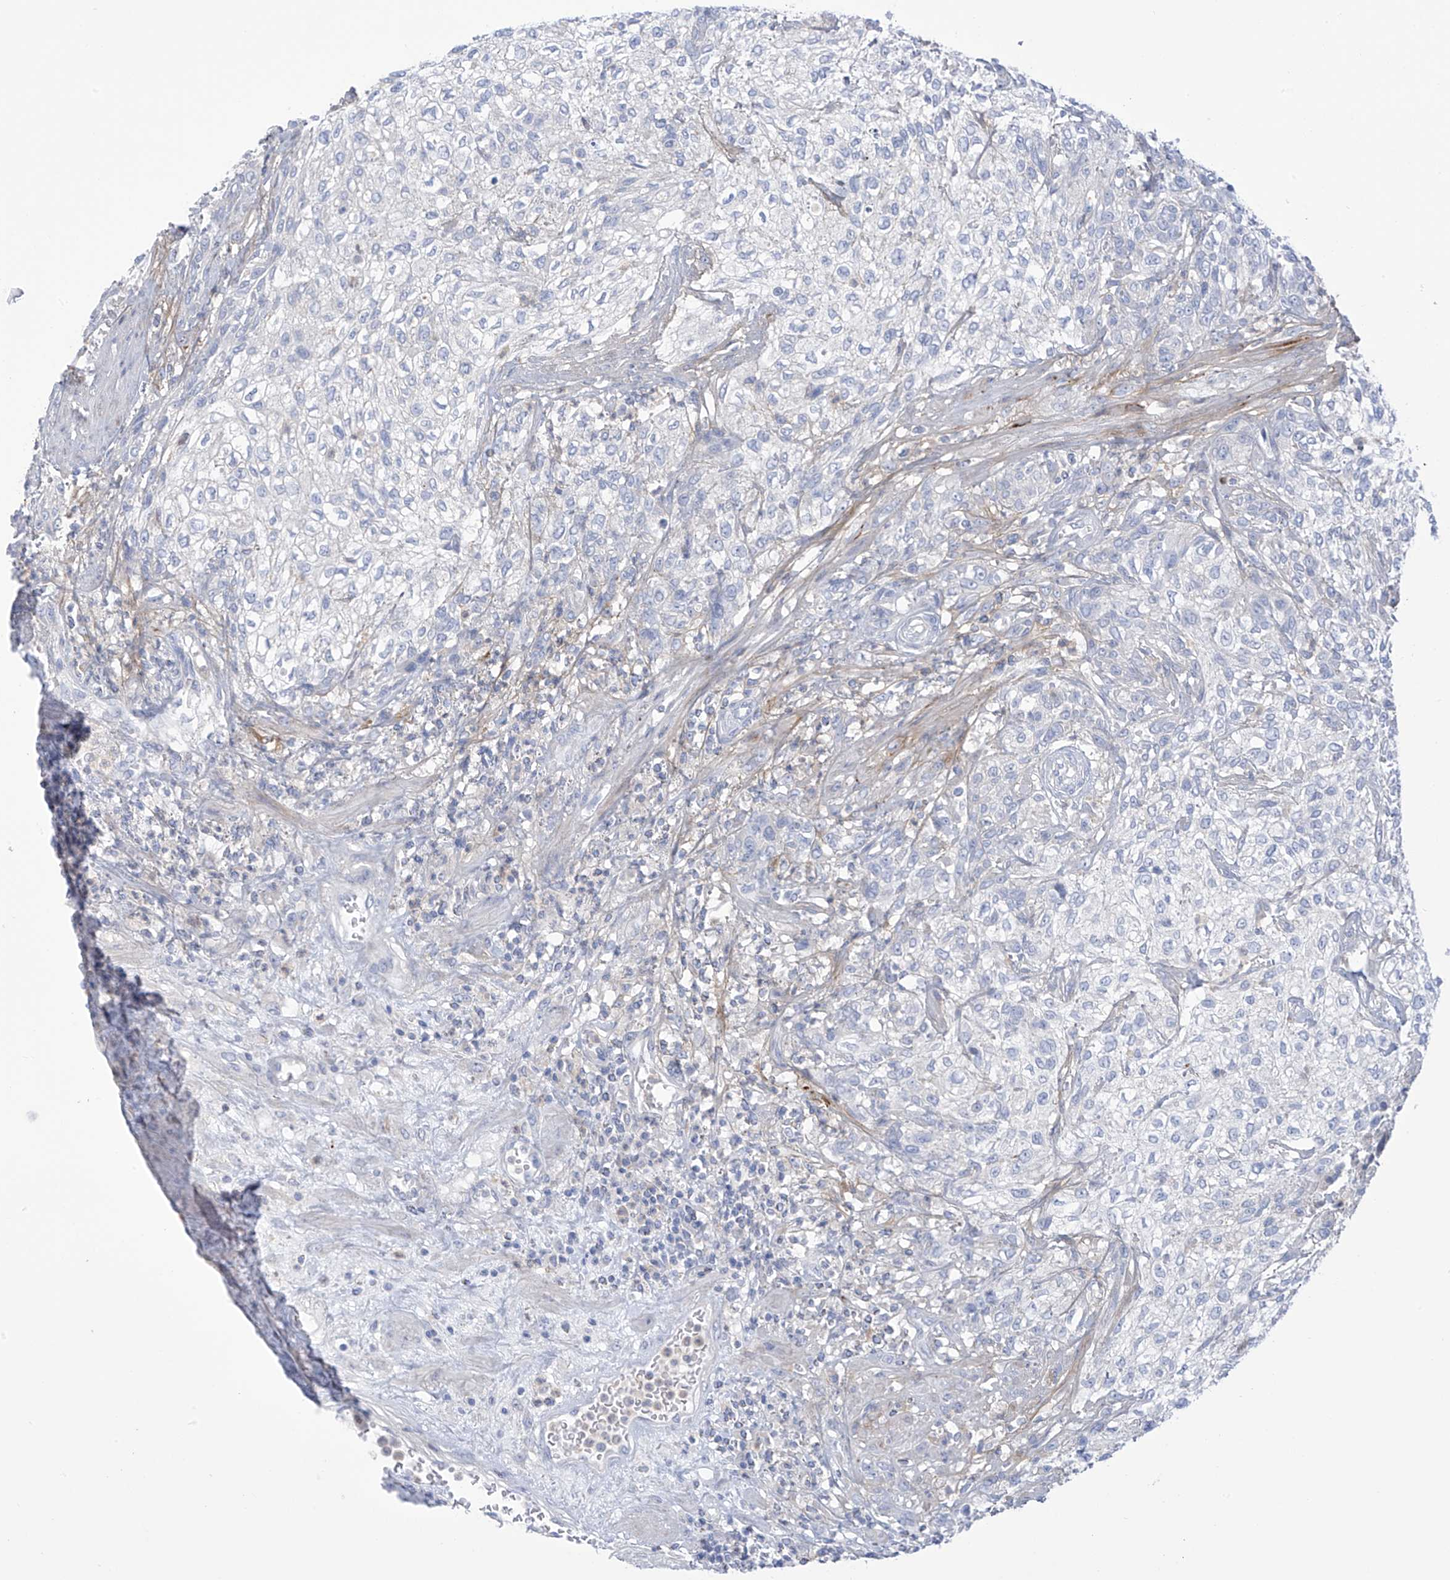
{"staining": {"intensity": "negative", "quantity": "none", "location": "none"}, "tissue": "urothelial cancer", "cell_type": "Tumor cells", "image_type": "cancer", "snomed": [{"axis": "morphology", "description": "Urothelial carcinoma, High grade"}, {"axis": "topography", "description": "Urinary bladder"}], "caption": "Tumor cells show no significant staining in urothelial cancer.", "gene": "FABP2", "patient": {"sex": "male", "age": 35}}